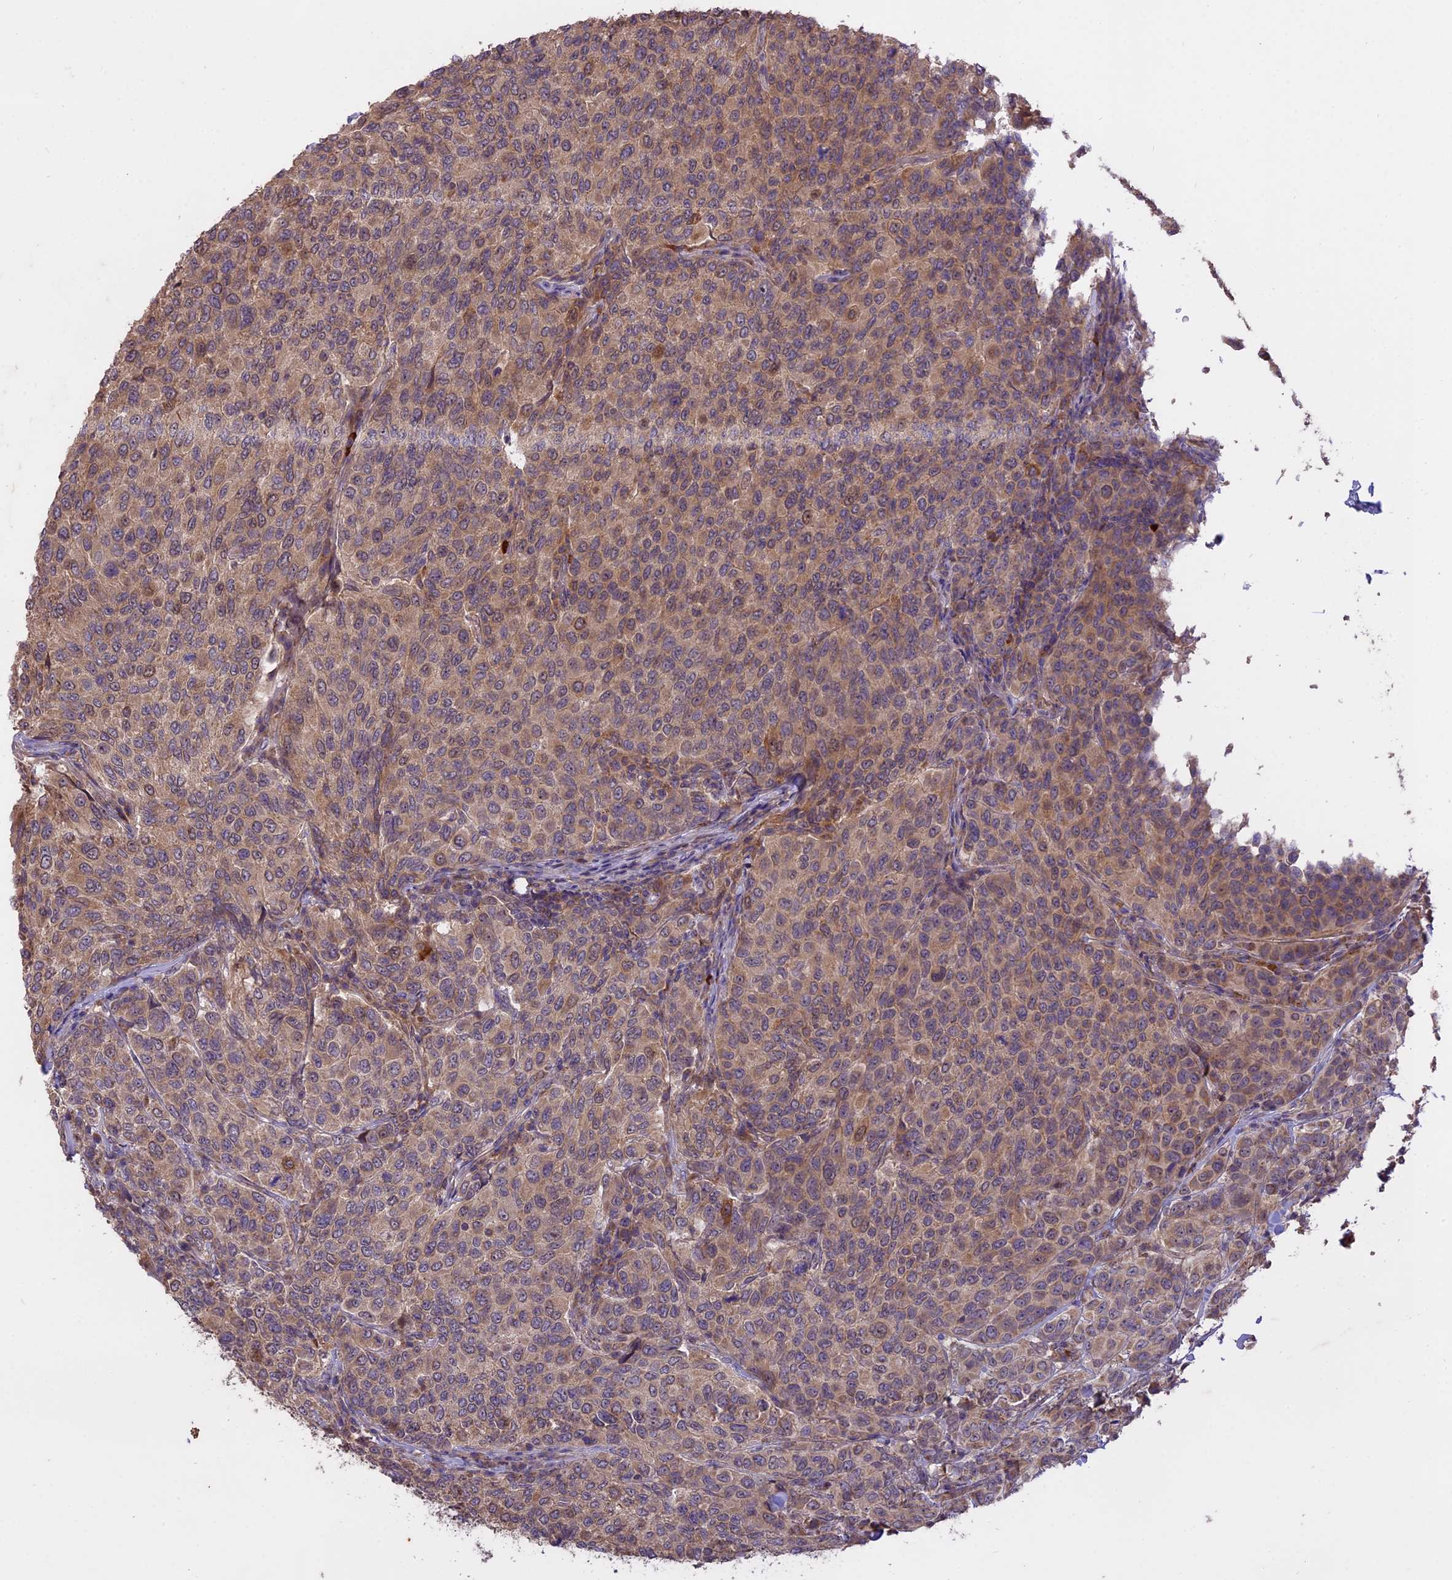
{"staining": {"intensity": "weak", "quantity": ">75%", "location": "cytoplasmic/membranous"}, "tissue": "breast cancer", "cell_type": "Tumor cells", "image_type": "cancer", "snomed": [{"axis": "morphology", "description": "Duct carcinoma"}, {"axis": "topography", "description": "Breast"}], "caption": "Breast cancer stained for a protein (brown) exhibits weak cytoplasmic/membranous positive staining in about >75% of tumor cells.", "gene": "MEMO1", "patient": {"sex": "female", "age": 55}}